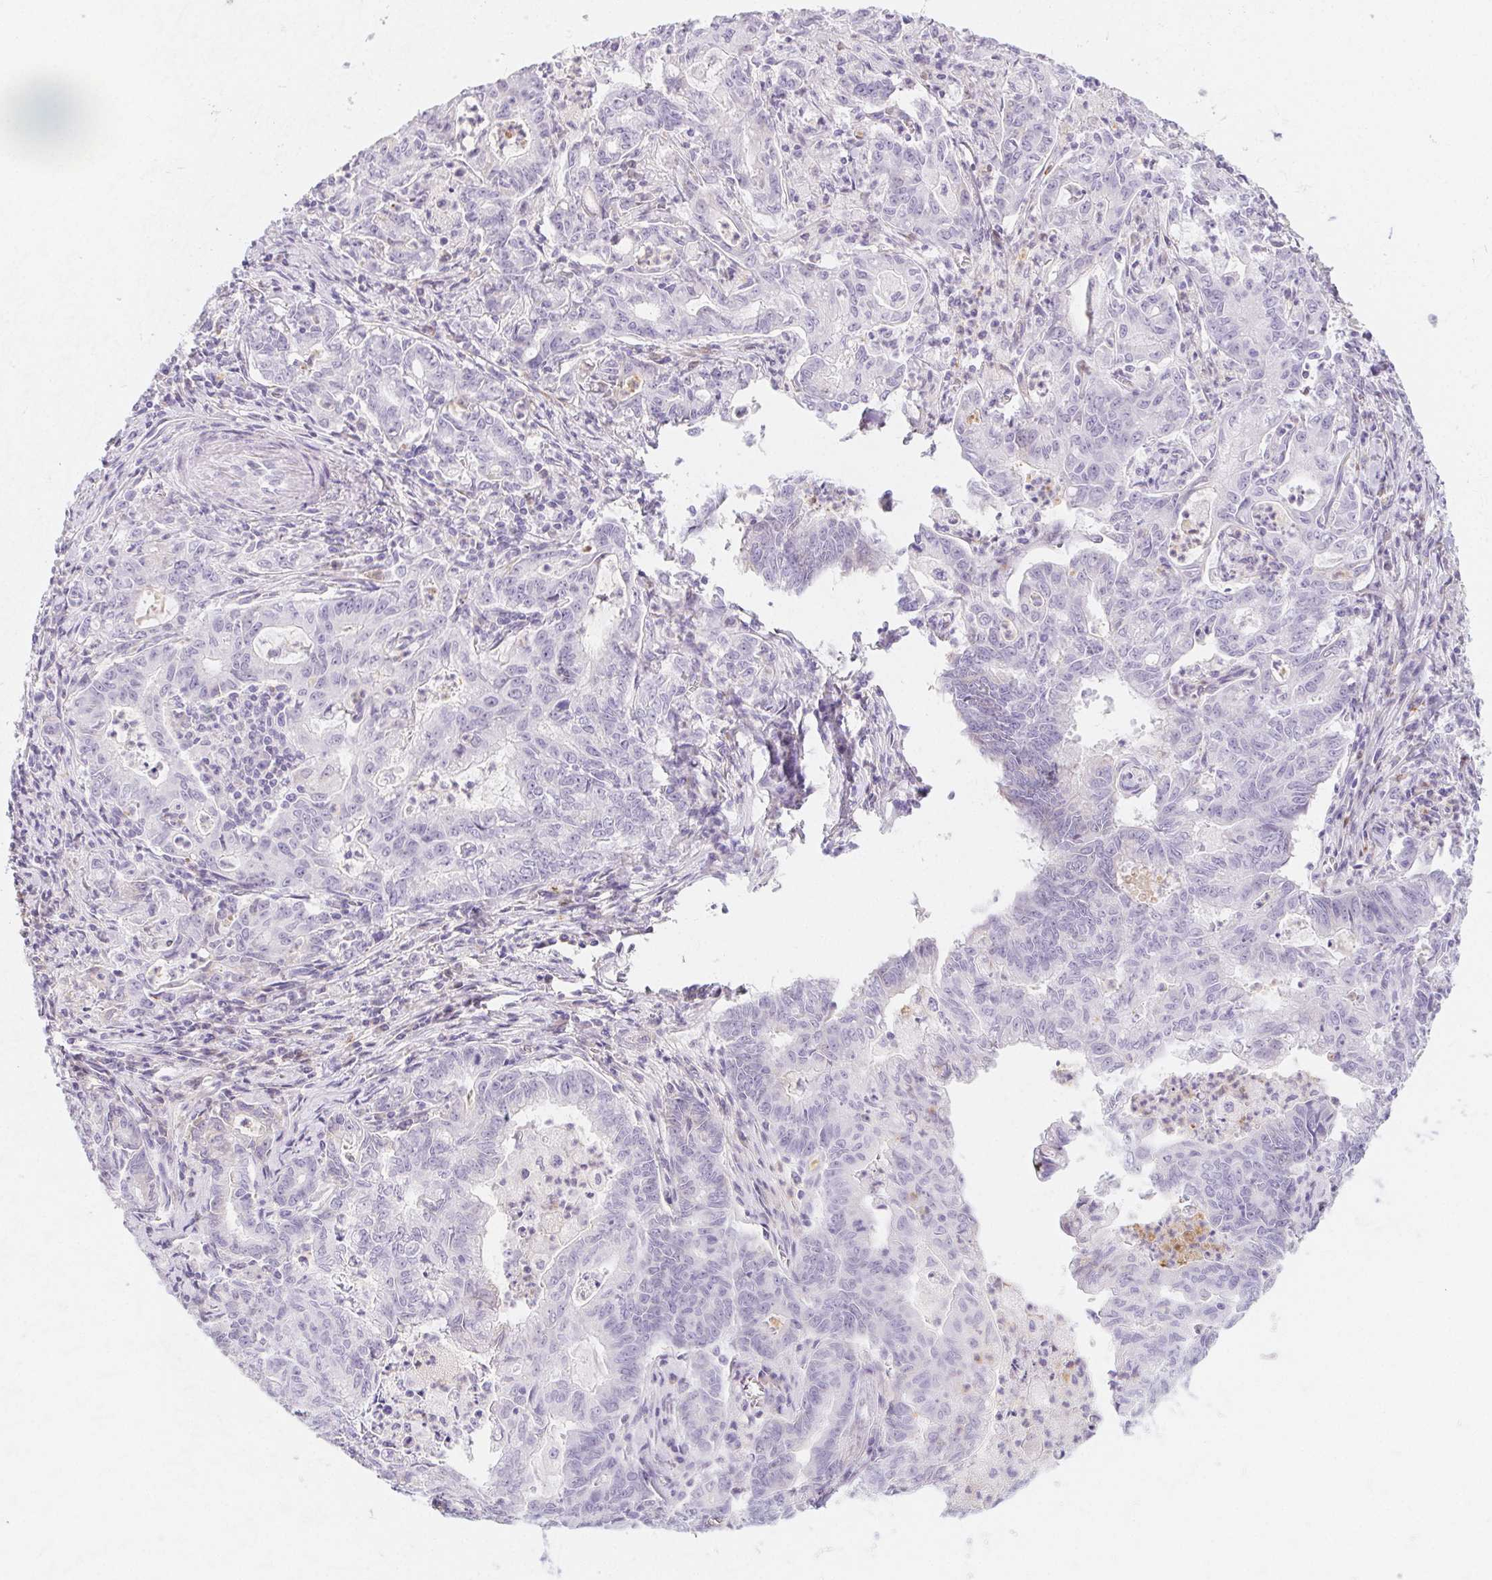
{"staining": {"intensity": "negative", "quantity": "none", "location": "none"}, "tissue": "stomach cancer", "cell_type": "Tumor cells", "image_type": "cancer", "snomed": [{"axis": "morphology", "description": "Adenocarcinoma, NOS"}, {"axis": "topography", "description": "Stomach, upper"}], "caption": "Stomach cancer (adenocarcinoma) stained for a protein using immunohistochemistry displays no expression tumor cells.", "gene": "ITIH2", "patient": {"sex": "female", "age": 79}}